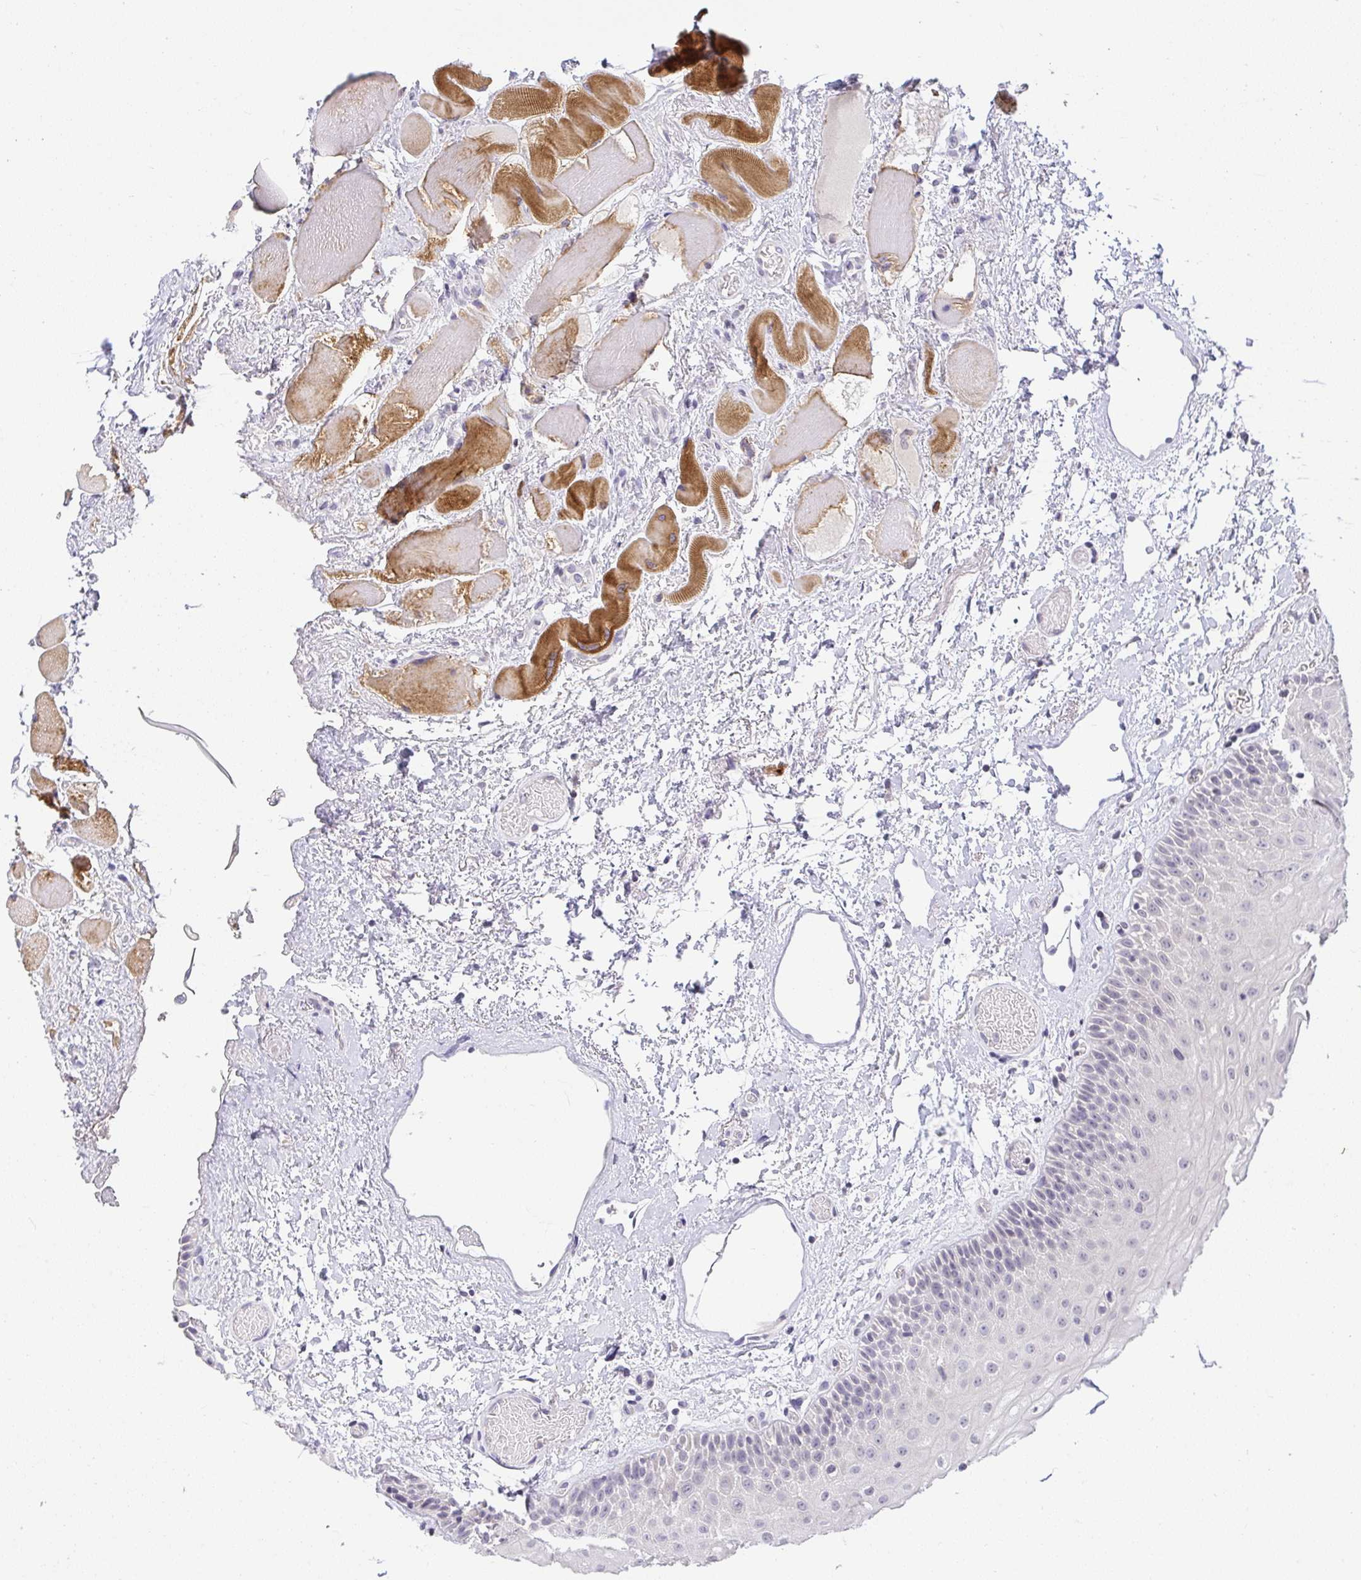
{"staining": {"intensity": "negative", "quantity": "none", "location": "none"}, "tissue": "oral mucosa", "cell_type": "Squamous epithelial cells", "image_type": "normal", "snomed": [{"axis": "morphology", "description": "Normal tissue, NOS"}, {"axis": "topography", "description": "Oral tissue"}], "caption": "Image shows no protein staining in squamous epithelial cells of normal oral mucosa. Nuclei are stained in blue.", "gene": "CACNA1S", "patient": {"sex": "female", "age": 82}}